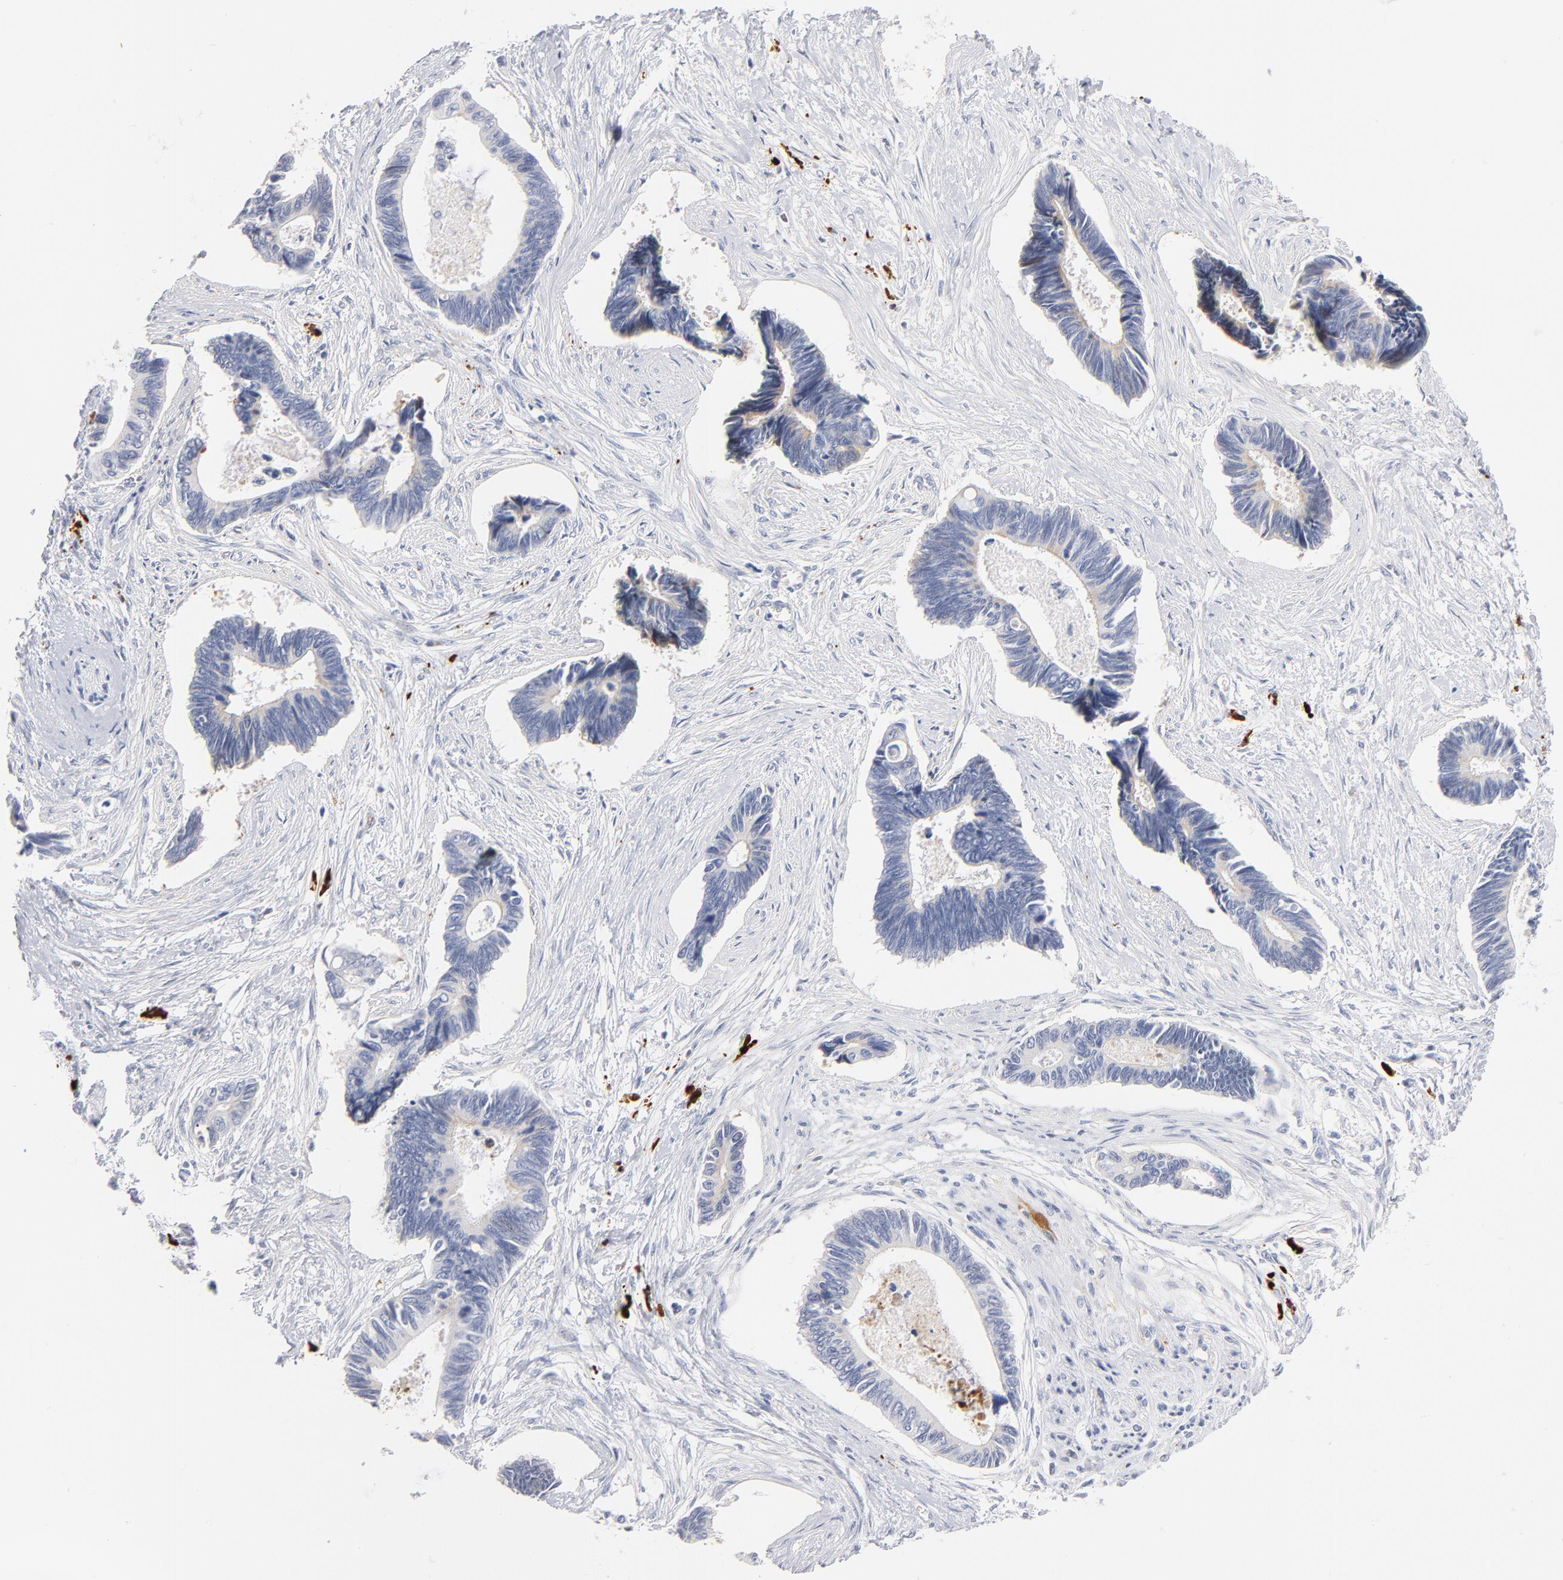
{"staining": {"intensity": "negative", "quantity": "none", "location": "none"}, "tissue": "pancreatic cancer", "cell_type": "Tumor cells", "image_type": "cancer", "snomed": [{"axis": "morphology", "description": "Adenocarcinoma, NOS"}, {"axis": "topography", "description": "Pancreas"}], "caption": "Immunohistochemical staining of human adenocarcinoma (pancreatic) exhibits no significant expression in tumor cells.", "gene": "PLAT", "patient": {"sex": "female", "age": 70}}